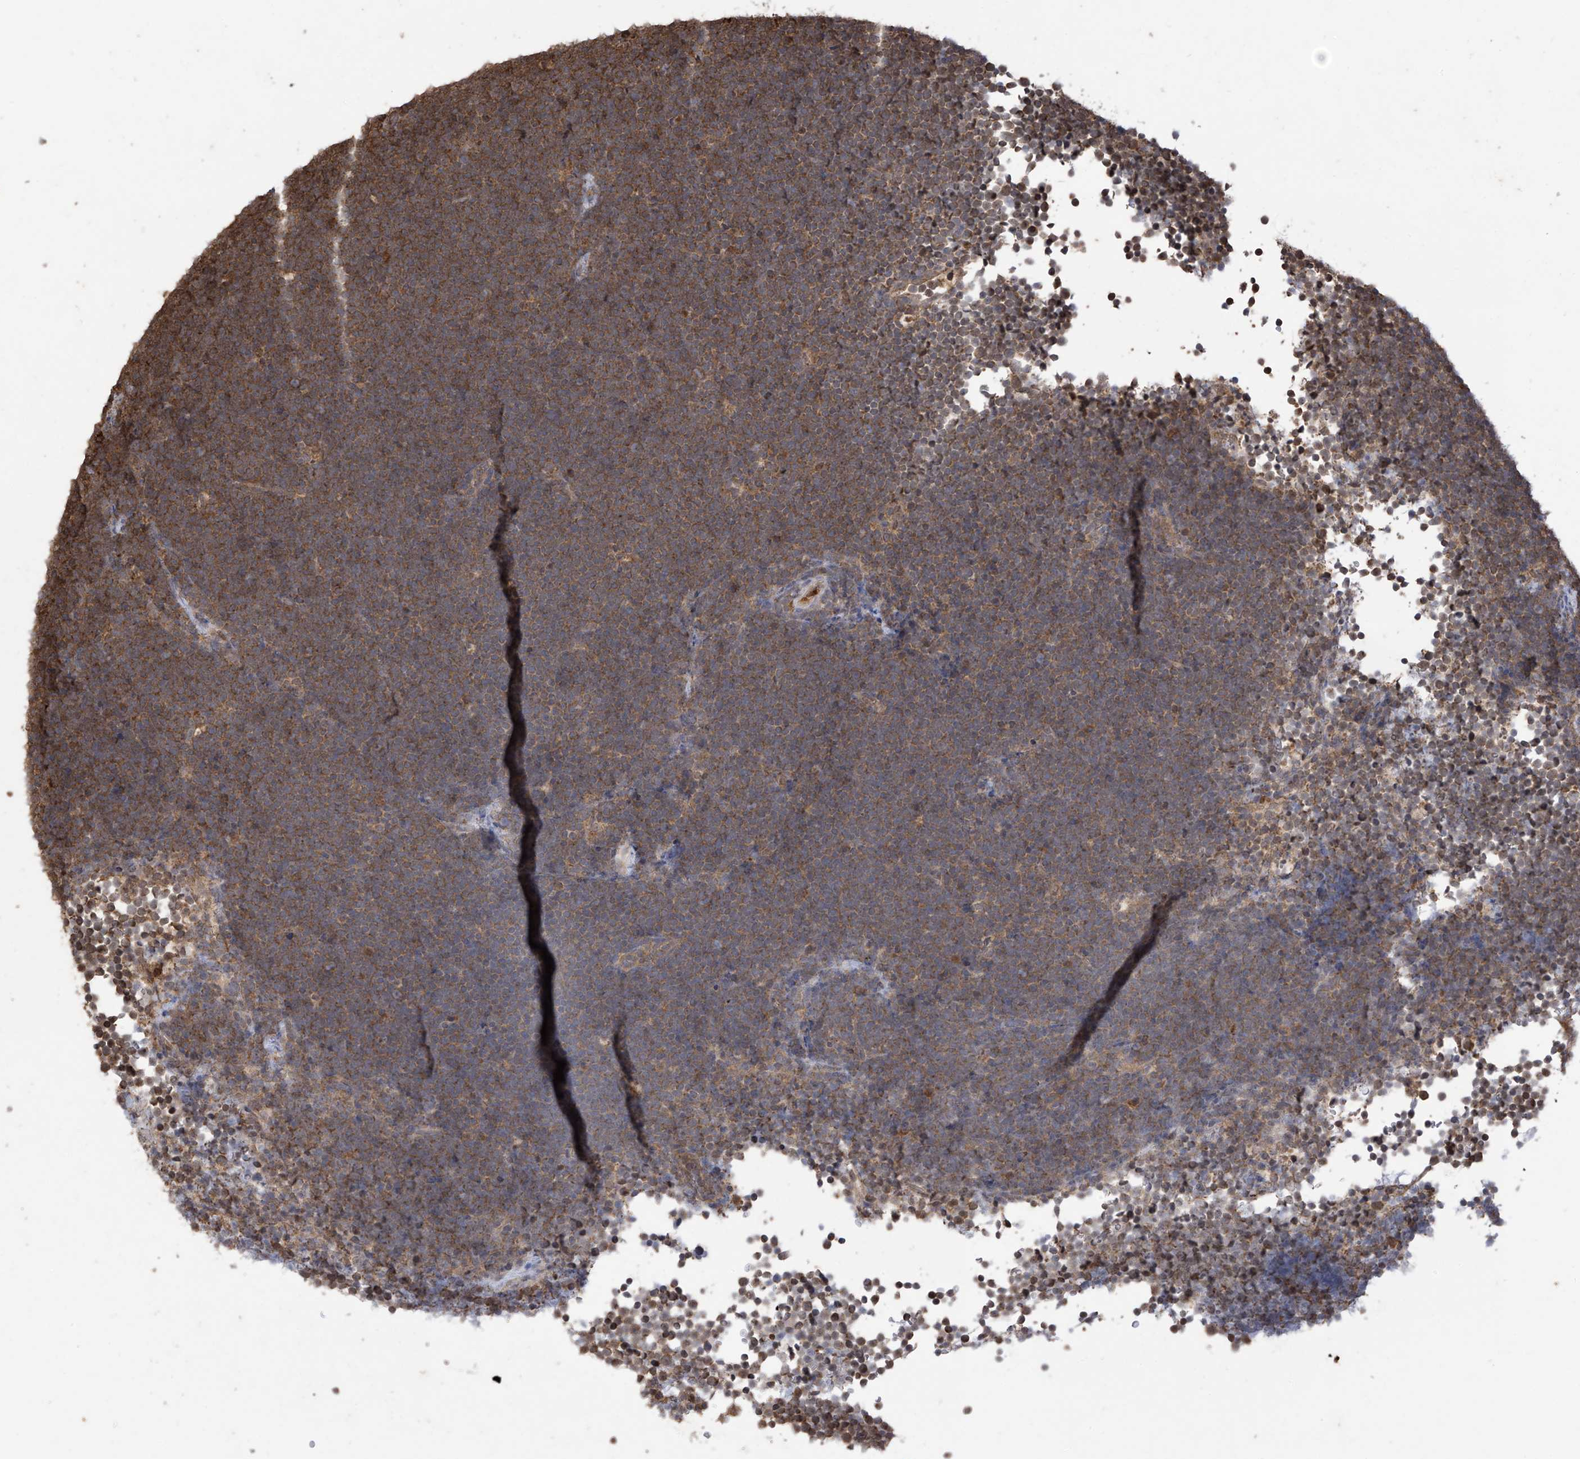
{"staining": {"intensity": "weak", "quantity": "25%-75%", "location": "cytoplasmic/membranous"}, "tissue": "lymphoma", "cell_type": "Tumor cells", "image_type": "cancer", "snomed": [{"axis": "morphology", "description": "Malignant lymphoma, non-Hodgkin's type, High grade"}, {"axis": "topography", "description": "Lymph node"}], "caption": "The image shows a brown stain indicating the presence of a protein in the cytoplasmic/membranous of tumor cells in high-grade malignant lymphoma, non-Hodgkin's type.", "gene": "PNPT1", "patient": {"sex": "male", "age": 13}}